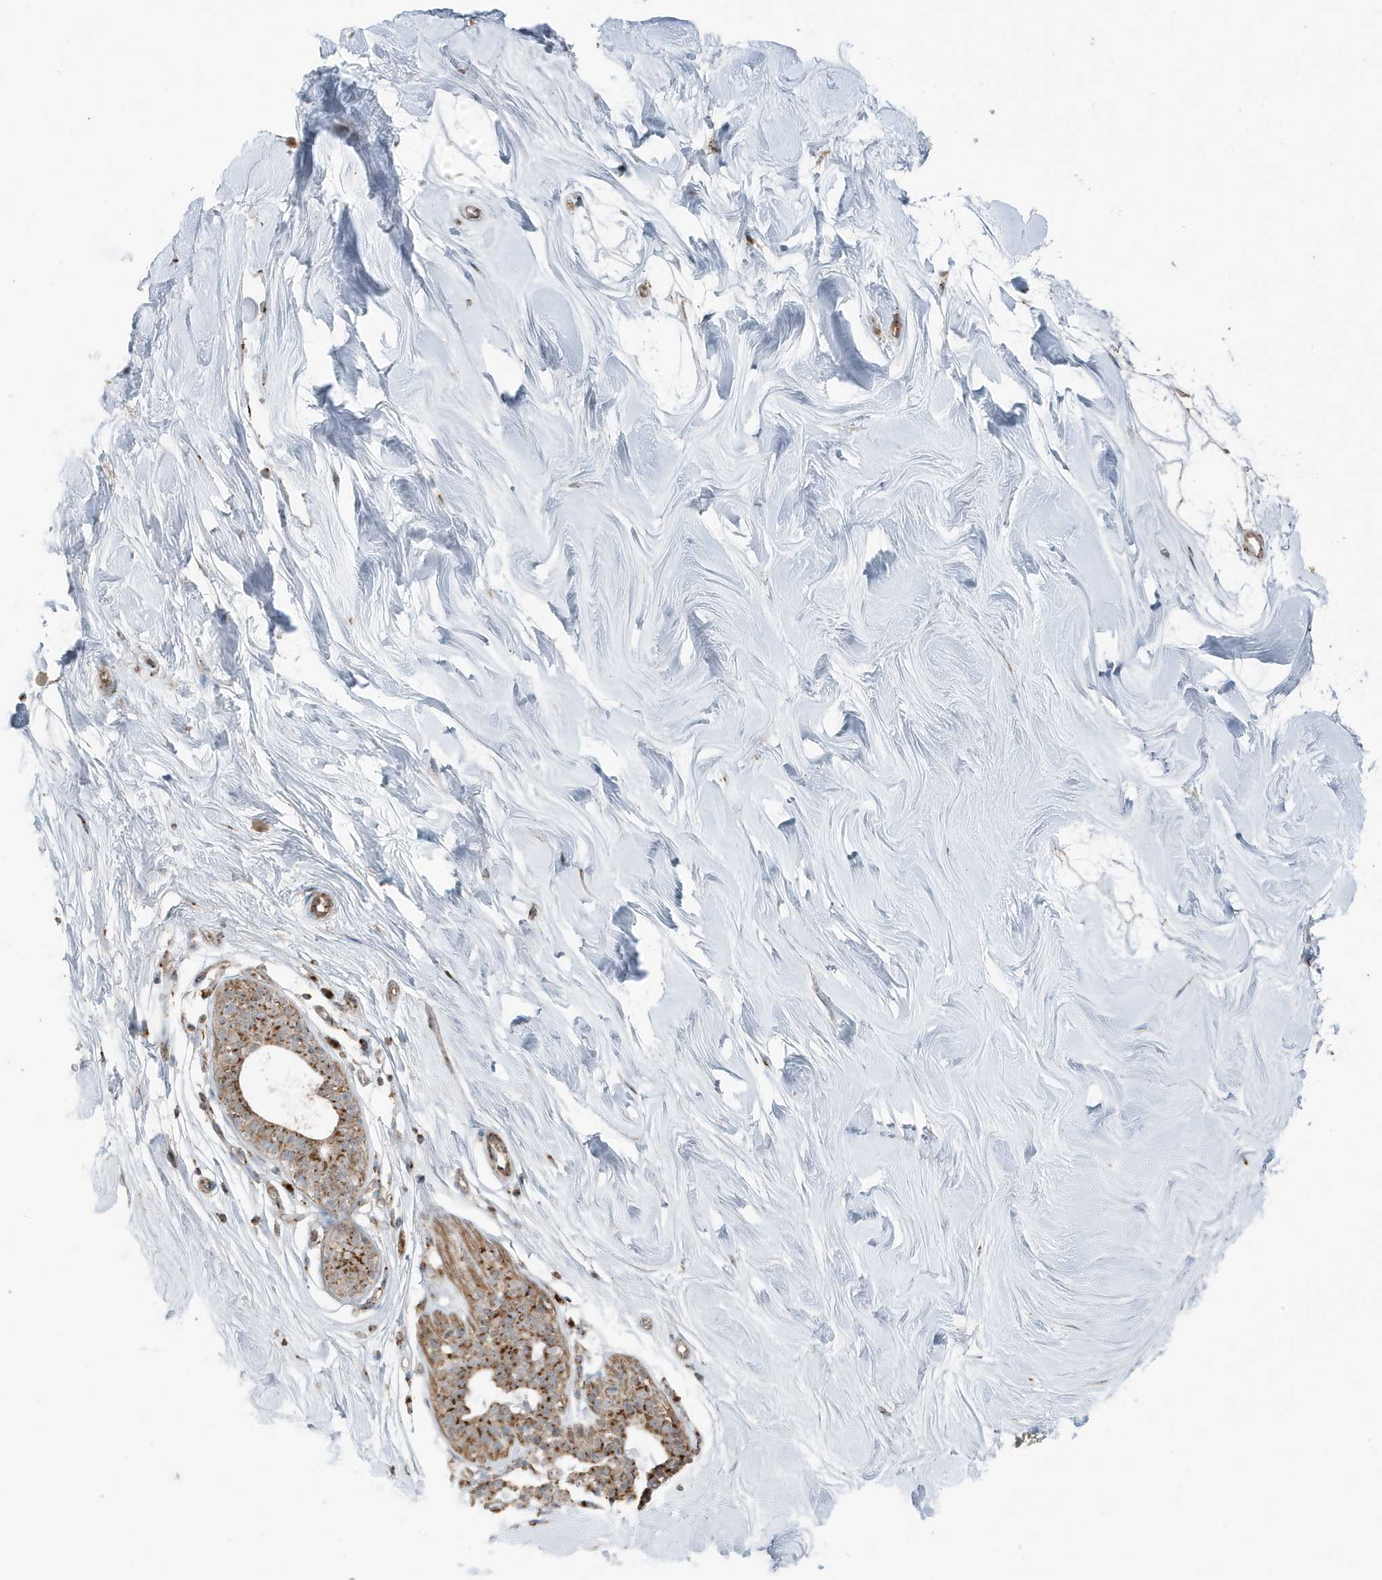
{"staining": {"intensity": "weak", "quantity": ">75%", "location": "cytoplasmic/membranous"}, "tissue": "breast", "cell_type": "Adipocytes", "image_type": "normal", "snomed": [{"axis": "morphology", "description": "Normal tissue, NOS"}, {"axis": "topography", "description": "Breast"}], "caption": "Brown immunohistochemical staining in unremarkable human breast demonstrates weak cytoplasmic/membranous staining in about >75% of adipocytes.", "gene": "GOLGA4", "patient": {"sex": "female", "age": 26}}